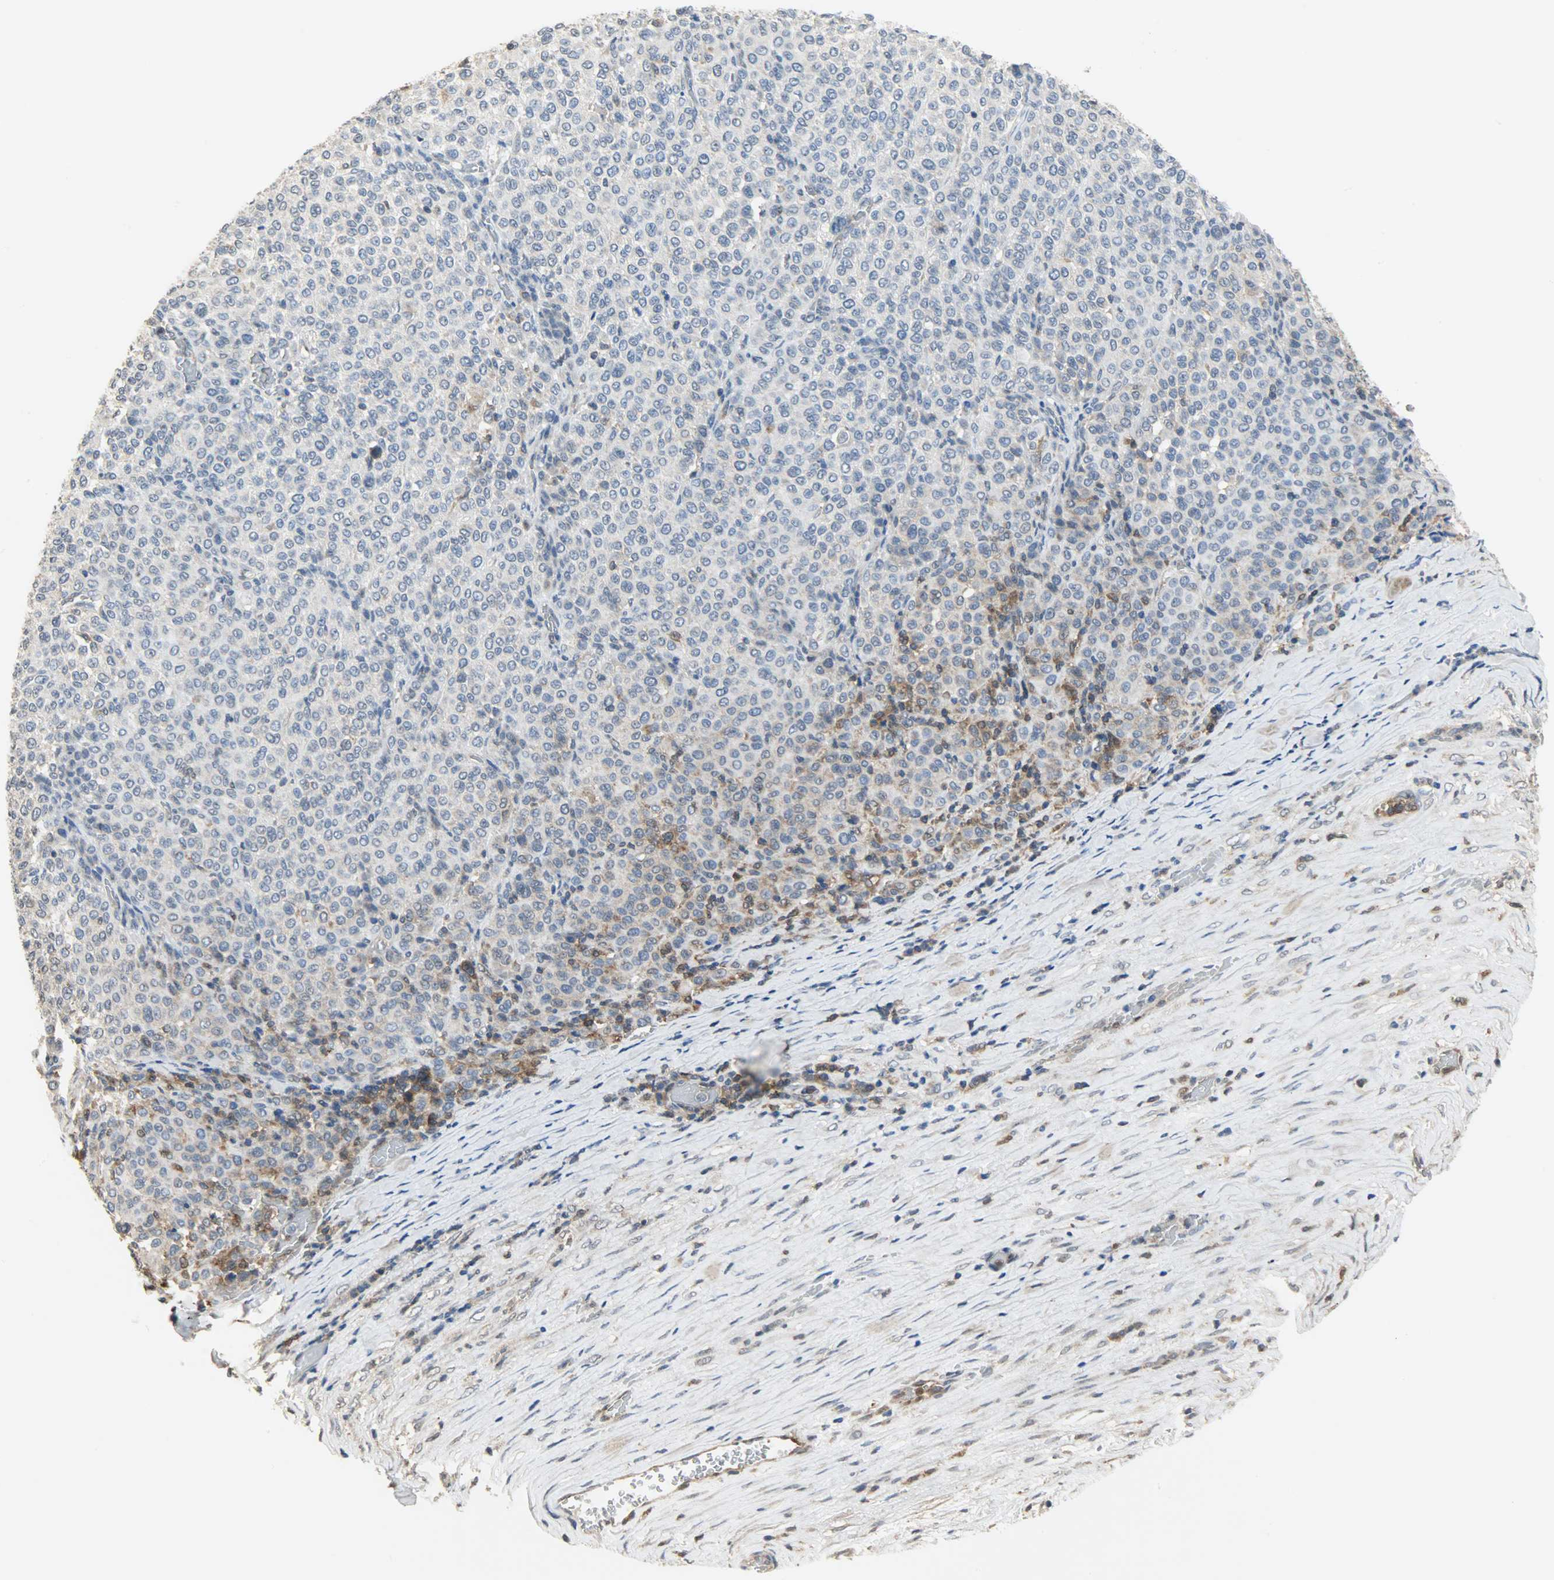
{"staining": {"intensity": "negative", "quantity": "none", "location": "none"}, "tissue": "melanoma", "cell_type": "Tumor cells", "image_type": "cancer", "snomed": [{"axis": "morphology", "description": "Malignant melanoma, Metastatic site"}, {"axis": "topography", "description": "Pancreas"}], "caption": "This is an immunohistochemistry histopathology image of melanoma. There is no expression in tumor cells.", "gene": "TRIM21", "patient": {"sex": "female", "age": 30}}